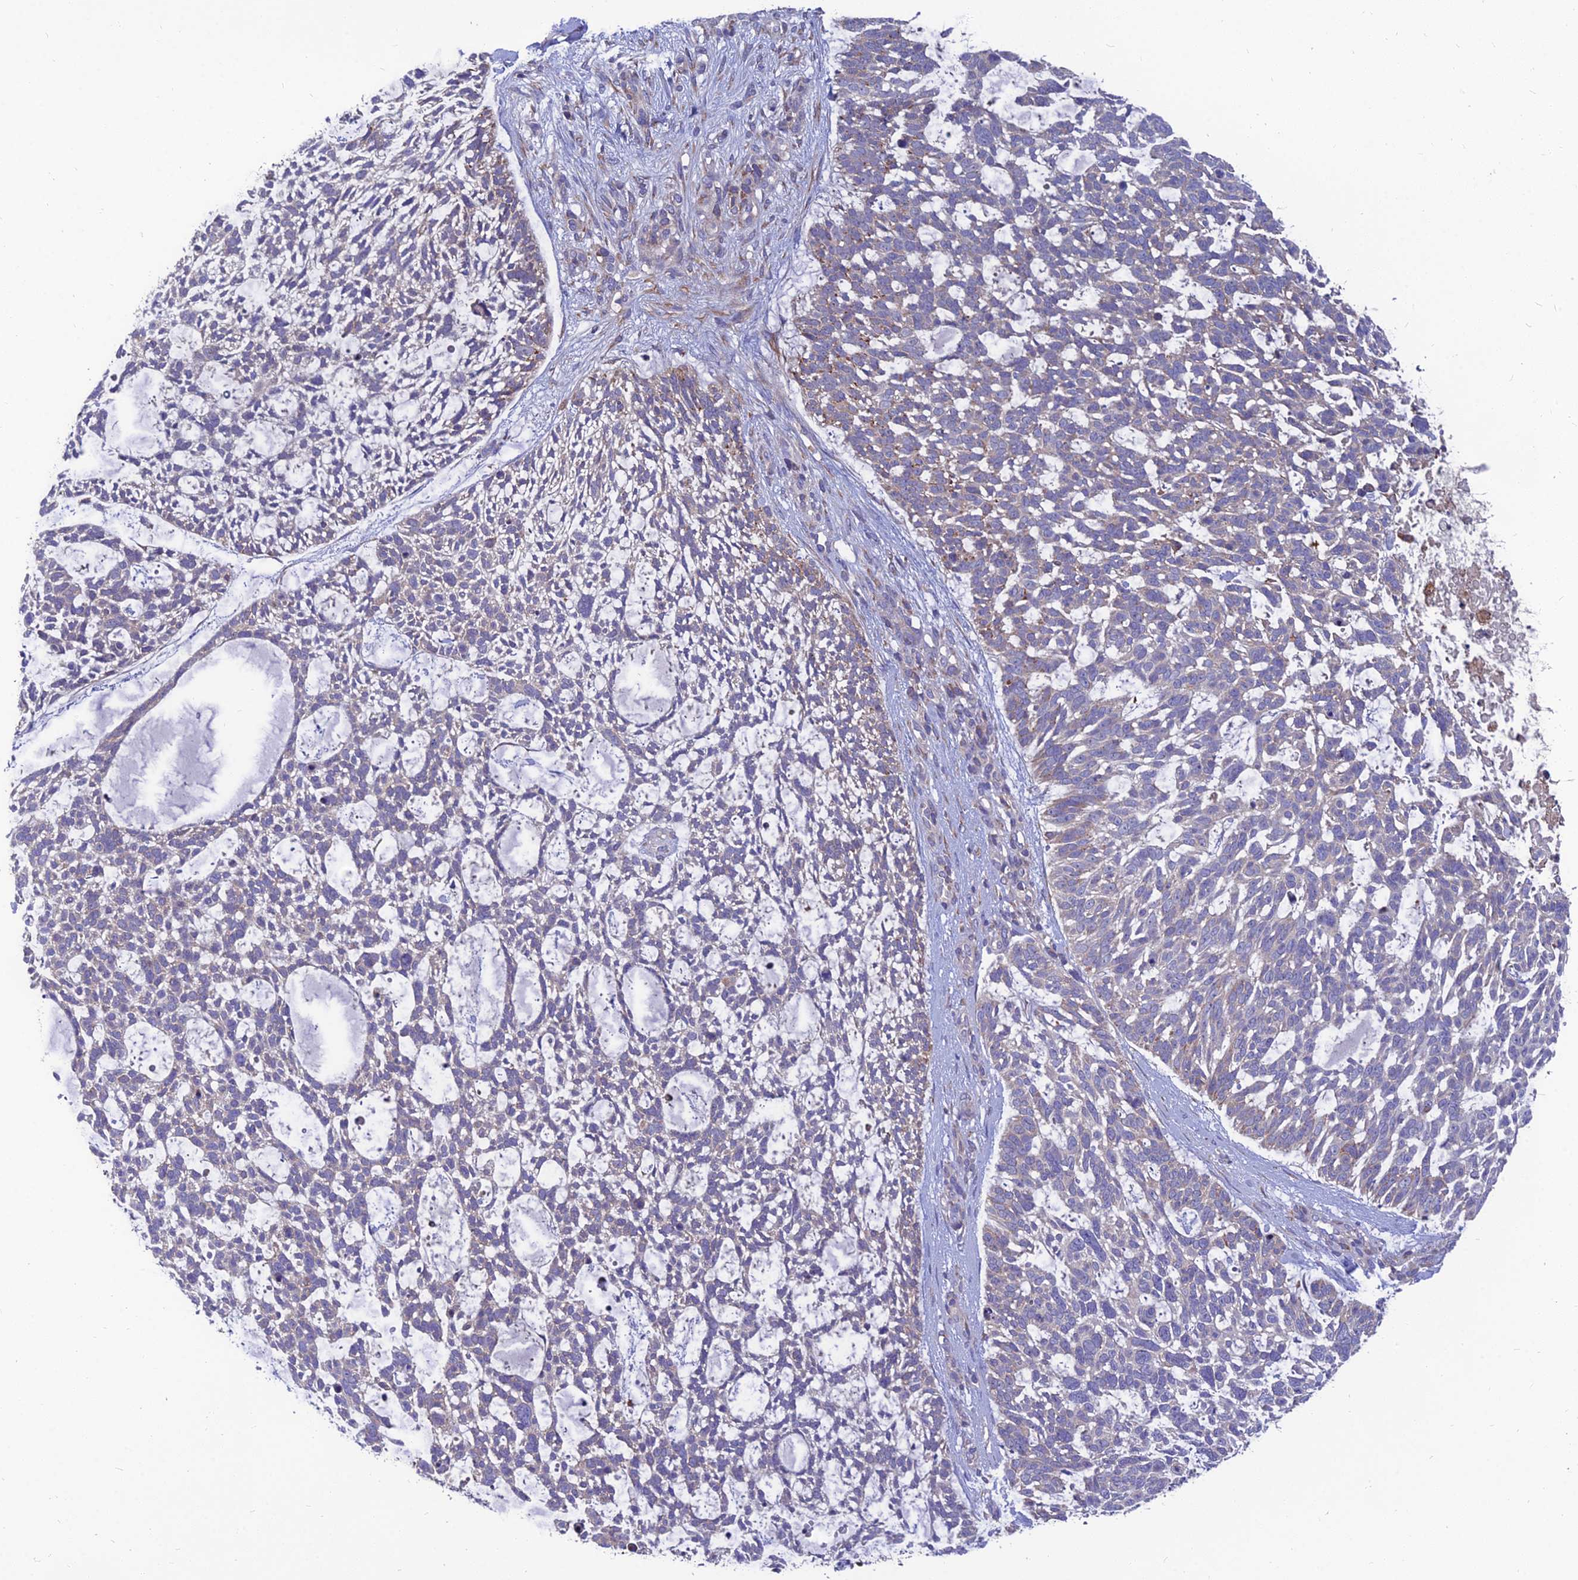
{"staining": {"intensity": "weak", "quantity": "<25%", "location": "cytoplasmic/membranous"}, "tissue": "skin cancer", "cell_type": "Tumor cells", "image_type": "cancer", "snomed": [{"axis": "morphology", "description": "Basal cell carcinoma"}, {"axis": "topography", "description": "Skin"}], "caption": "An immunohistochemistry (IHC) histopathology image of basal cell carcinoma (skin) is shown. There is no staining in tumor cells of basal cell carcinoma (skin).", "gene": "UMAD1", "patient": {"sex": "male", "age": 88}}